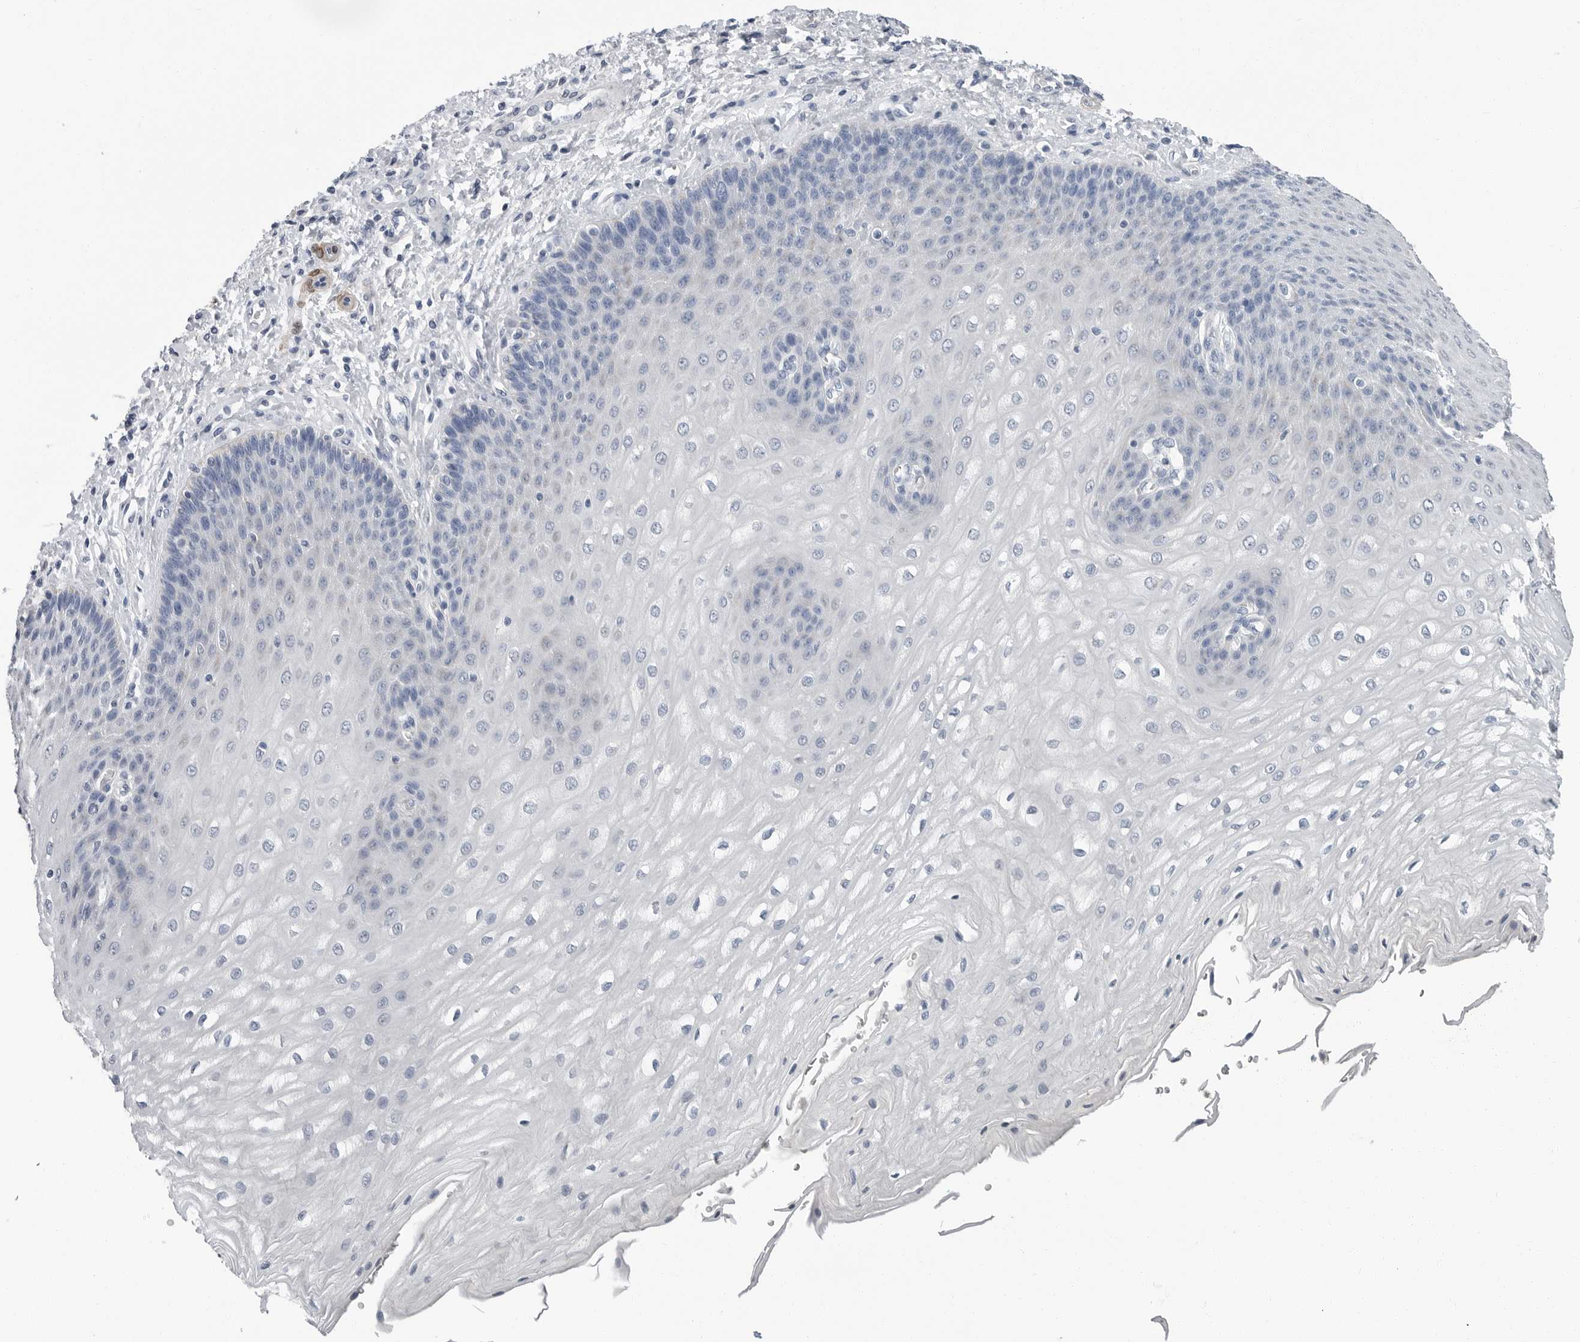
{"staining": {"intensity": "negative", "quantity": "none", "location": "none"}, "tissue": "esophagus", "cell_type": "Squamous epithelial cells", "image_type": "normal", "snomed": [{"axis": "morphology", "description": "Normal tissue, NOS"}, {"axis": "topography", "description": "Esophagus"}], "caption": "Squamous epithelial cells show no significant expression in benign esophagus. (DAB (3,3'-diaminobenzidine) immunohistochemistry (IHC), high magnification).", "gene": "PLN", "patient": {"sex": "male", "age": 54}}